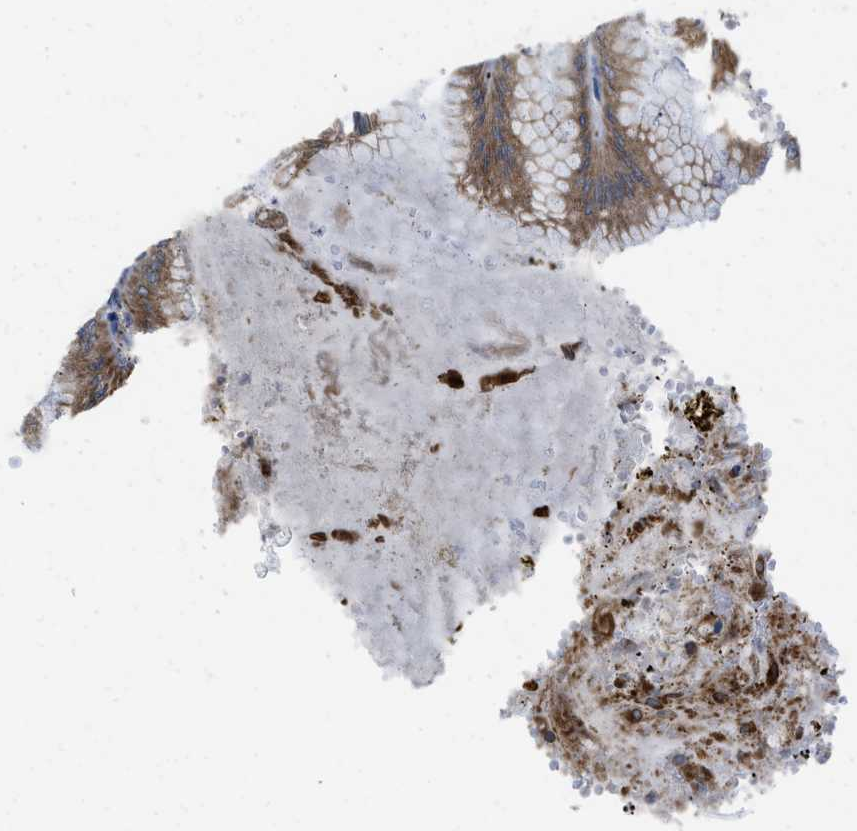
{"staining": {"intensity": "strong", "quantity": ">75%", "location": "cytoplasmic/membranous"}, "tissue": "stomach", "cell_type": "Glandular cells", "image_type": "normal", "snomed": [{"axis": "morphology", "description": "Normal tissue, NOS"}, {"axis": "topography", "description": "Stomach, lower"}], "caption": "Benign stomach demonstrates strong cytoplasmic/membranous positivity in about >75% of glandular cells.", "gene": "ERLIN2", "patient": {"sex": "male", "age": 71}}